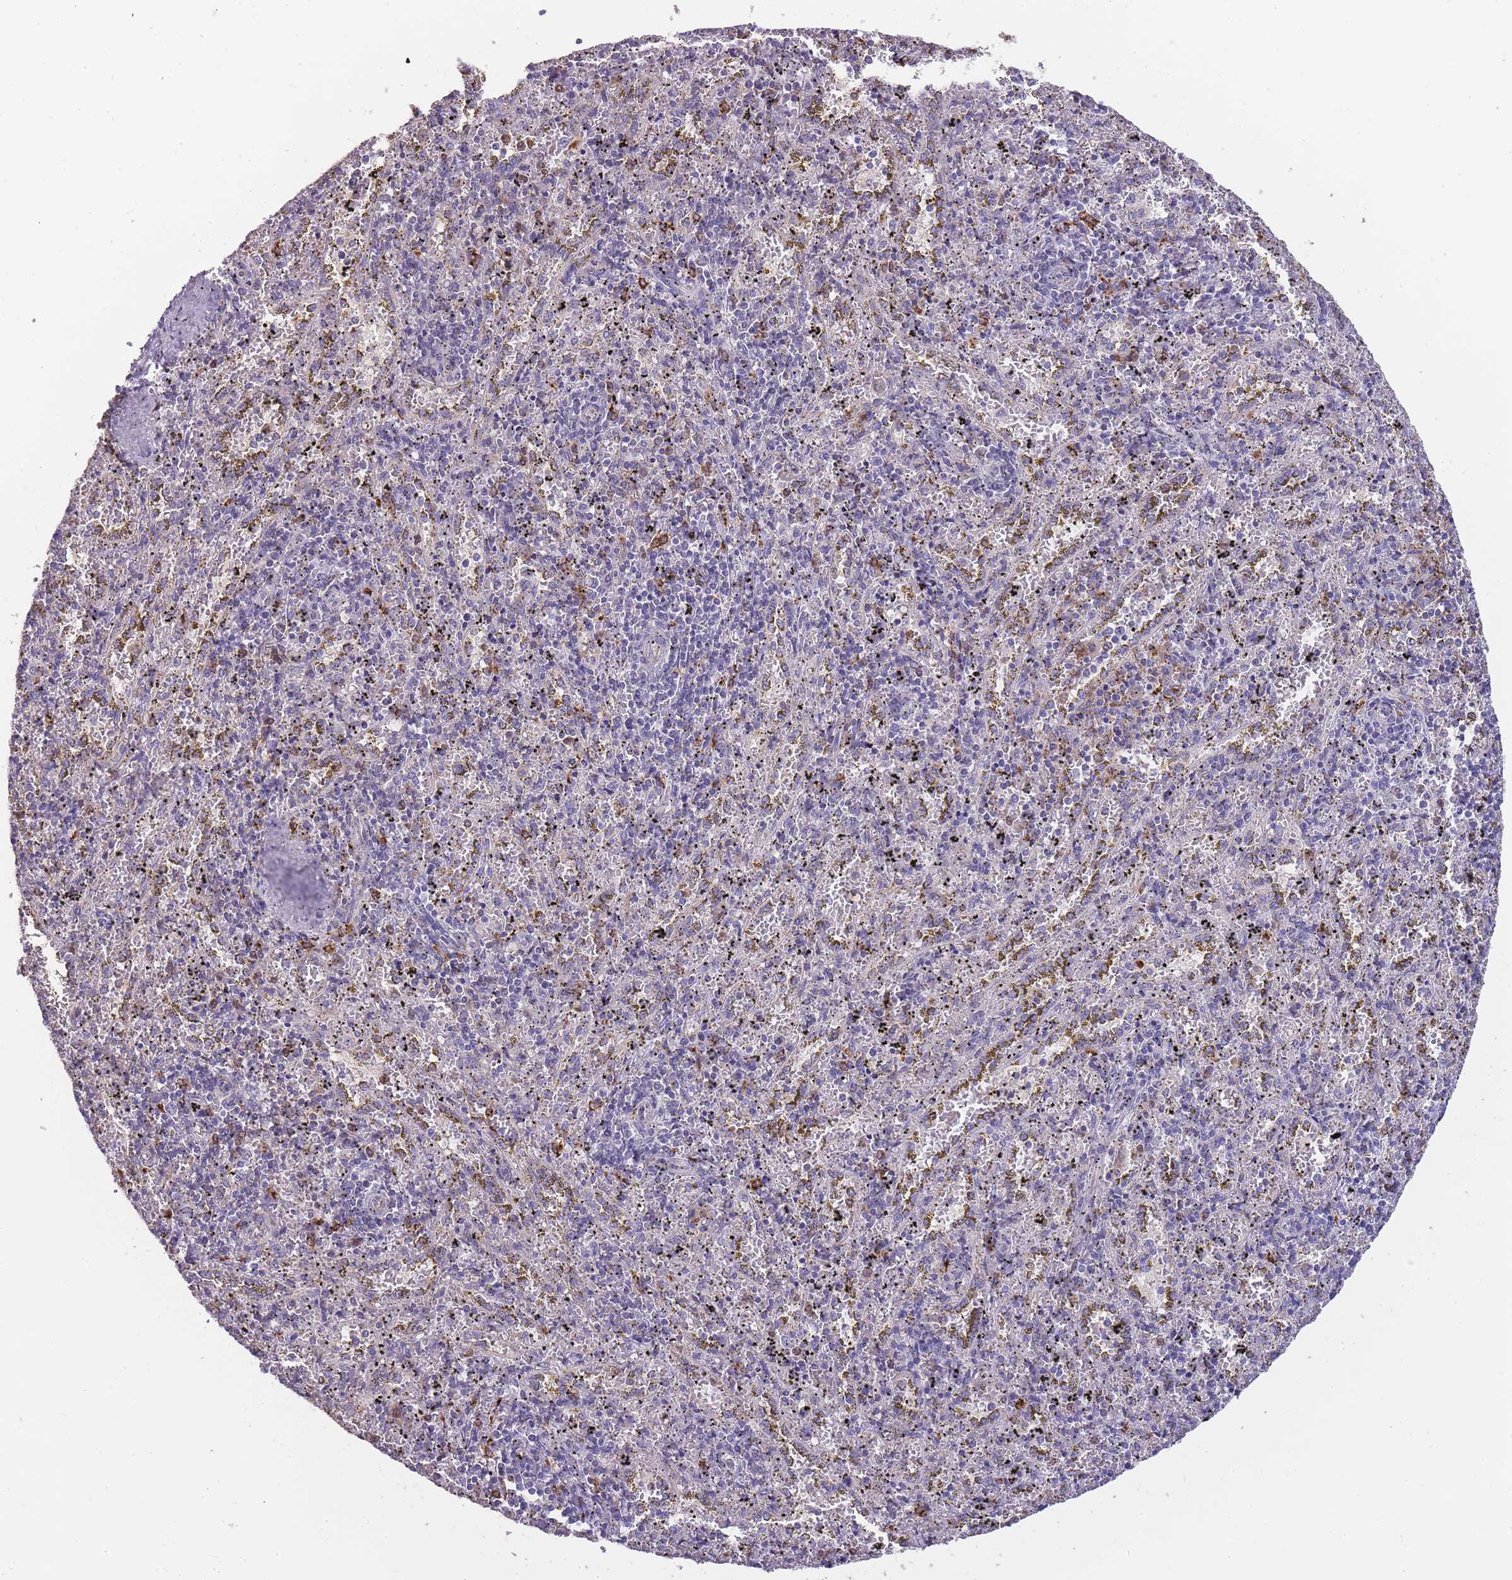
{"staining": {"intensity": "moderate", "quantity": "<25%", "location": "cytoplasmic/membranous"}, "tissue": "spleen", "cell_type": "Cells in red pulp", "image_type": "normal", "snomed": [{"axis": "morphology", "description": "Normal tissue, NOS"}, {"axis": "topography", "description": "Spleen"}], "caption": "The immunohistochemical stain labels moderate cytoplasmic/membranous expression in cells in red pulp of benign spleen.", "gene": "ZNF662", "patient": {"sex": "male", "age": 11}}